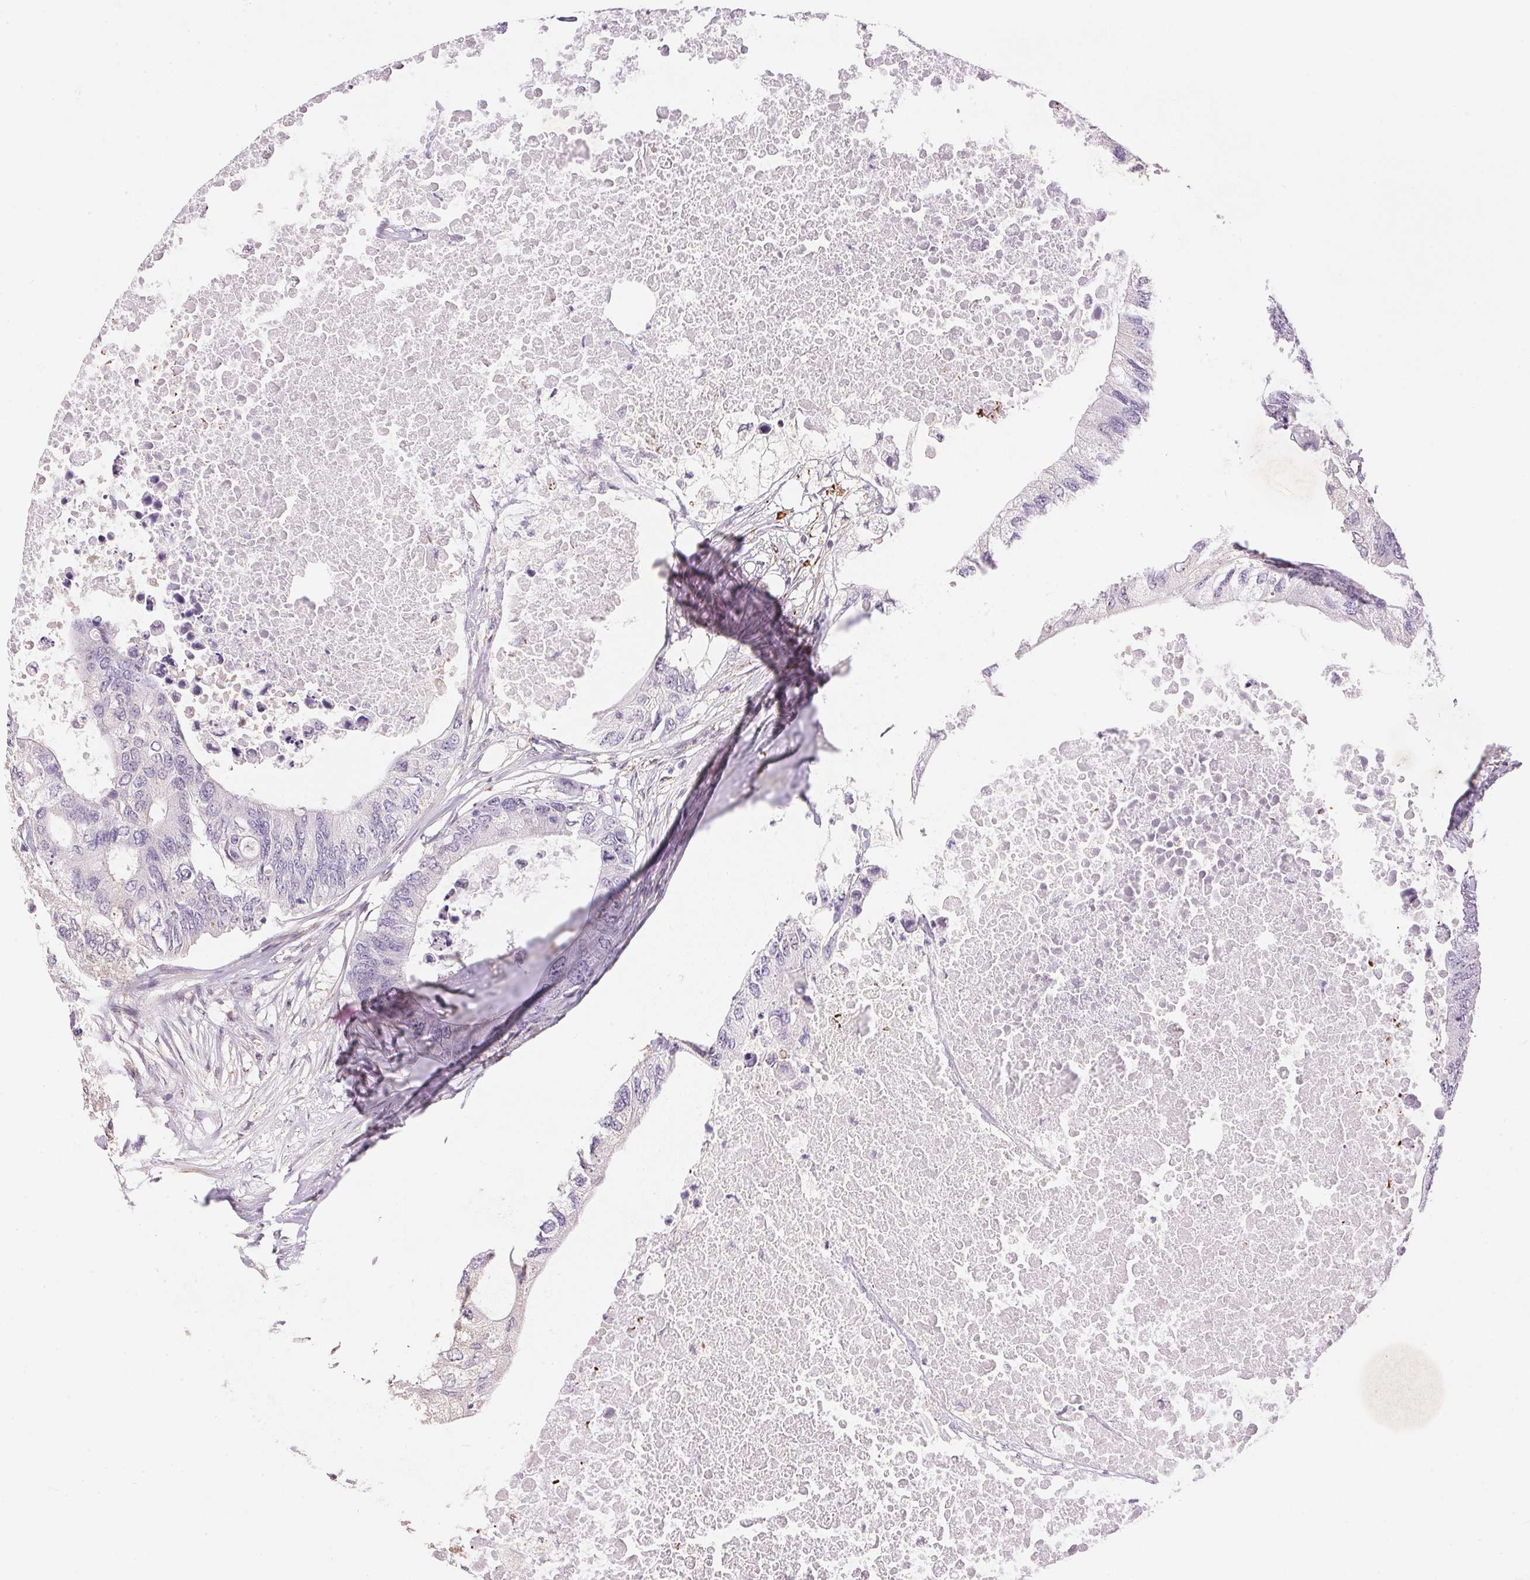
{"staining": {"intensity": "negative", "quantity": "none", "location": "none"}, "tissue": "colorectal cancer", "cell_type": "Tumor cells", "image_type": "cancer", "snomed": [{"axis": "morphology", "description": "Adenocarcinoma, NOS"}, {"axis": "topography", "description": "Colon"}], "caption": "Tumor cells are negative for protein expression in human colorectal cancer.", "gene": "GYG2", "patient": {"sex": "male", "age": 71}}